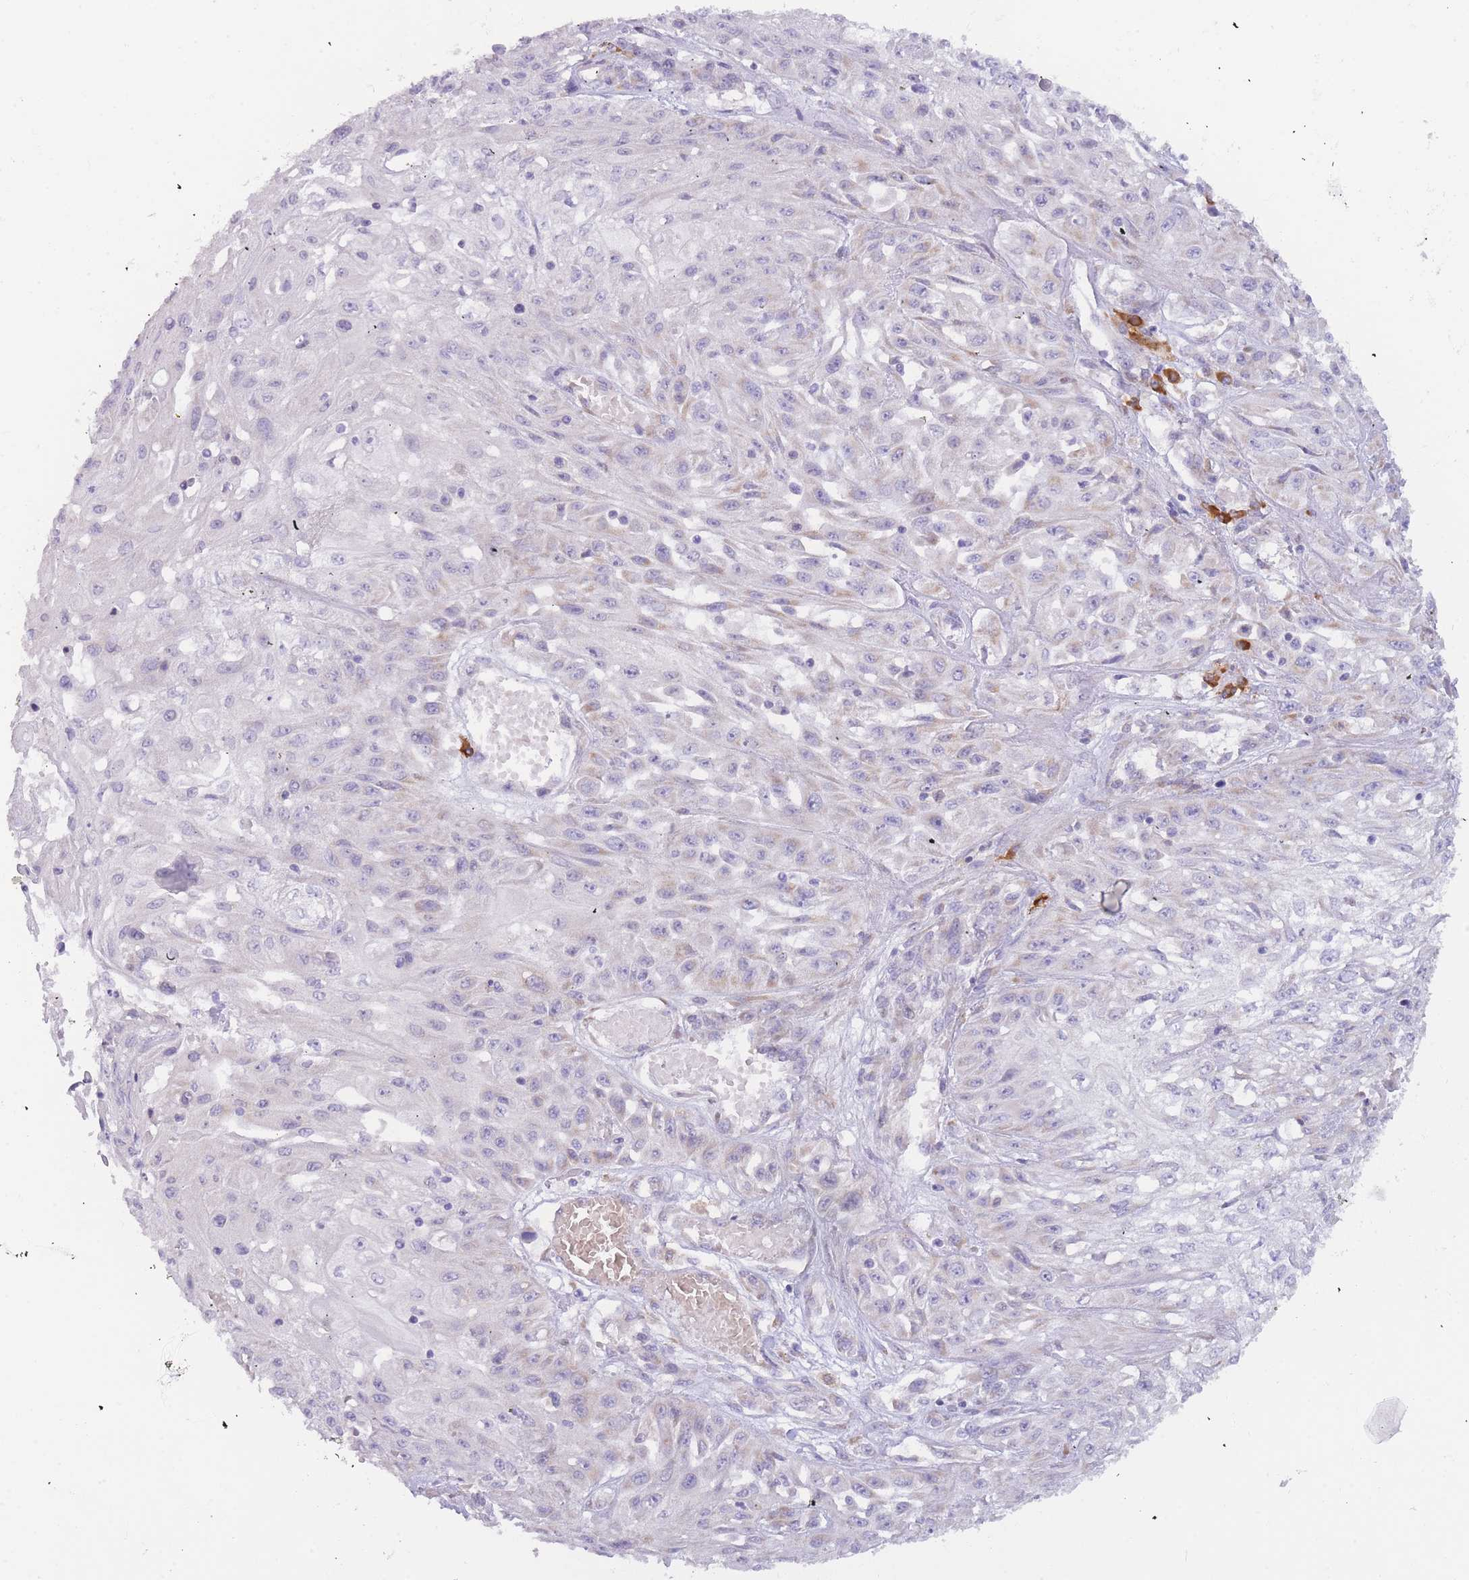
{"staining": {"intensity": "negative", "quantity": "none", "location": "none"}, "tissue": "skin cancer", "cell_type": "Tumor cells", "image_type": "cancer", "snomed": [{"axis": "morphology", "description": "Squamous cell carcinoma, NOS"}, {"axis": "morphology", "description": "Squamous cell carcinoma, metastatic, NOS"}, {"axis": "topography", "description": "Skin"}, {"axis": "topography", "description": "Lymph node"}], "caption": "Photomicrograph shows no protein expression in tumor cells of skin squamous cell carcinoma tissue.", "gene": "SLC35E4", "patient": {"sex": "male", "age": 75}}